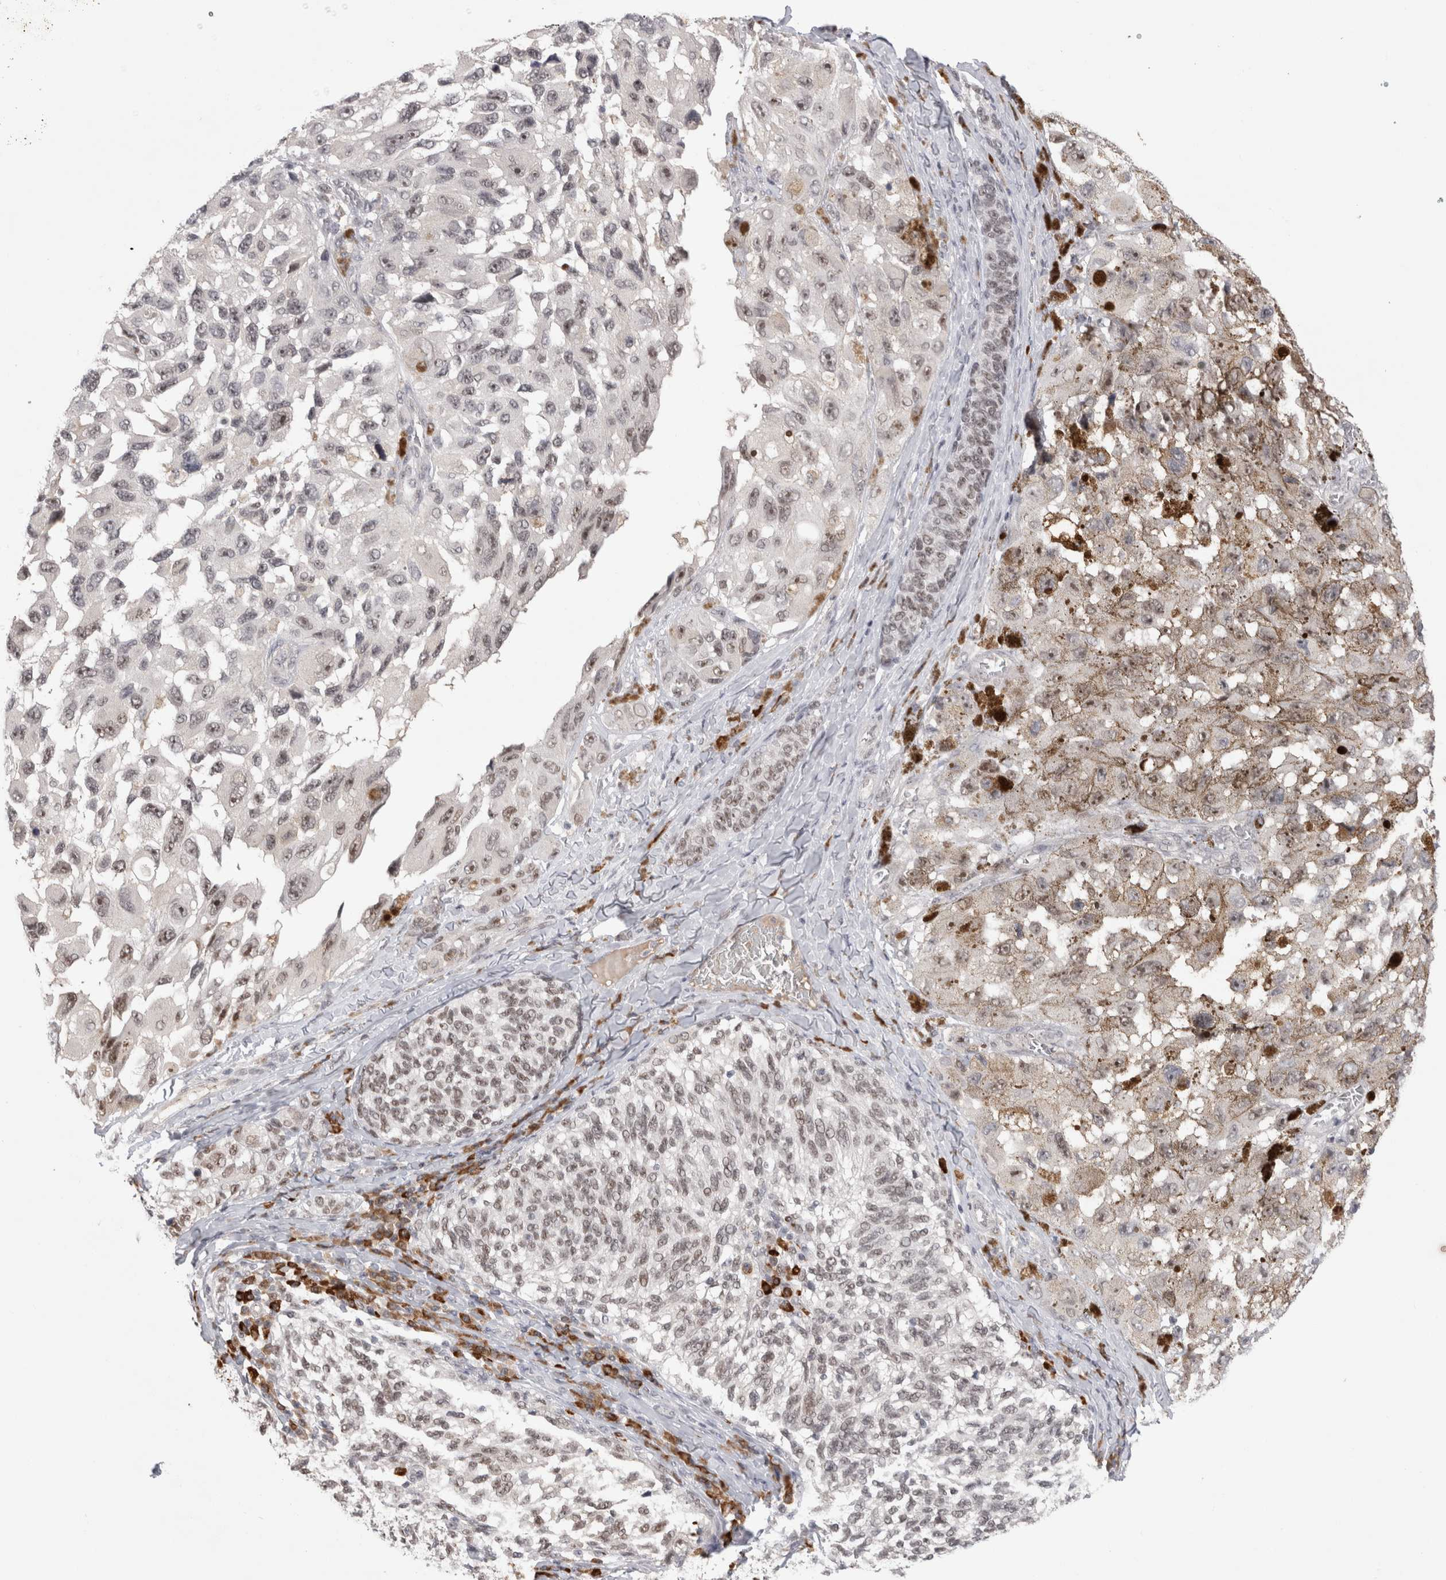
{"staining": {"intensity": "moderate", "quantity": ">75%", "location": "nuclear"}, "tissue": "melanoma", "cell_type": "Tumor cells", "image_type": "cancer", "snomed": [{"axis": "morphology", "description": "Malignant melanoma, NOS"}, {"axis": "topography", "description": "Skin"}], "caption": "Malignant melanoma stained with DAB (3,3'-diaminobenzidine) immunohistochemistry (IHC) shows medium levels of moderate nuclear positivity in about >75% of tumor cells.", "gene": "ZNF24", "patient": {"sex": "female", "age": 73}}